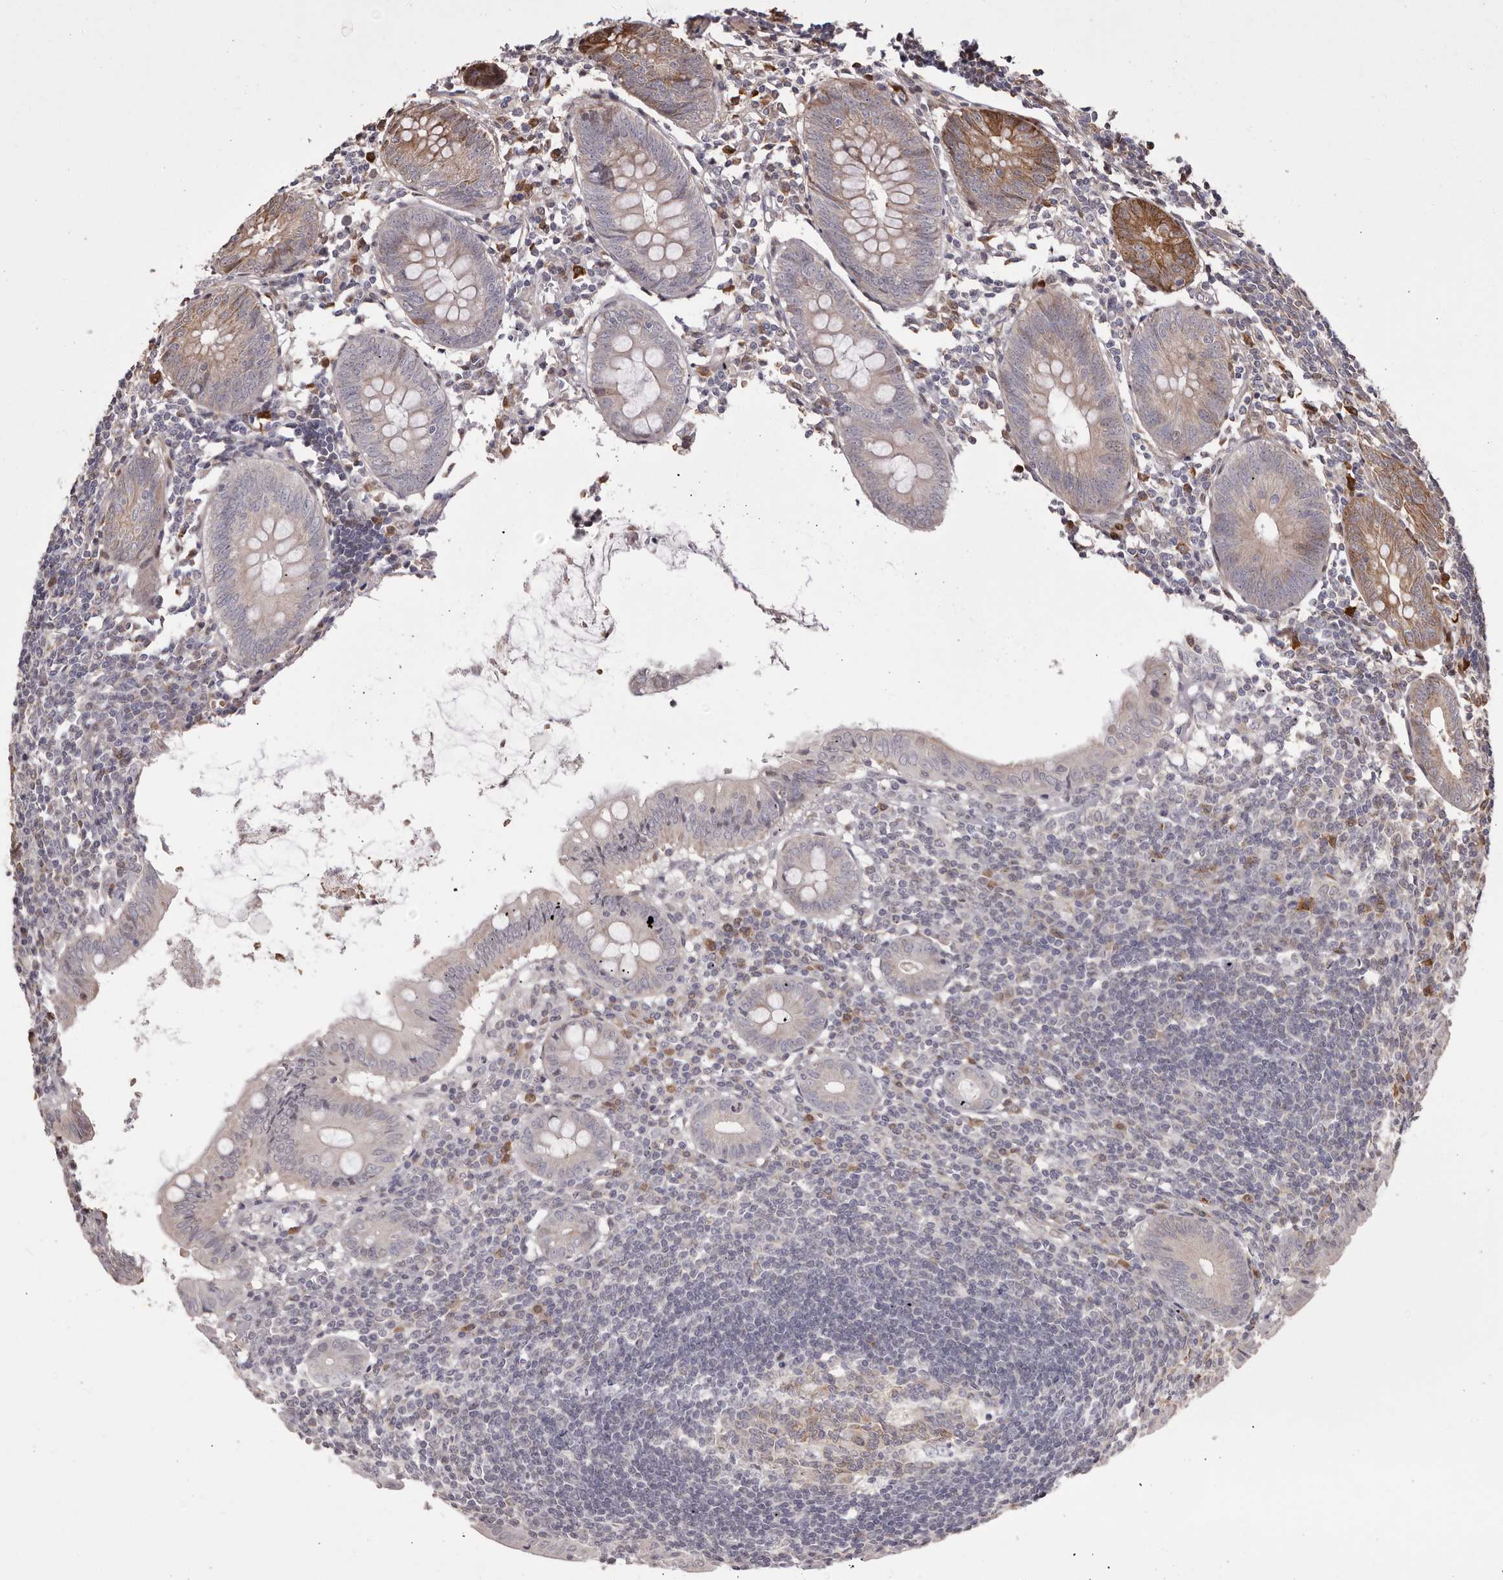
{"staining": {"intensity": "moderate", "quantity": "<25%", "location": "cytoplasmic/membranous"}, "tissue": "appendix", "cell_type": "Glandular cells", "image_type": "normal", "snomed": [{"axis": "morphology", "description": "Normal tissue, NOS"}, {"axis": "topography", "description": "Appendix"}], "caption": "This is an image of immunohistochemistry (IHC) staining of normal appendix, which shows moderate staining in the cytoplasmic/membranous of glandular cells.", "gene": "GFOD1", "patient": {"sex": "female", "age": 54}}